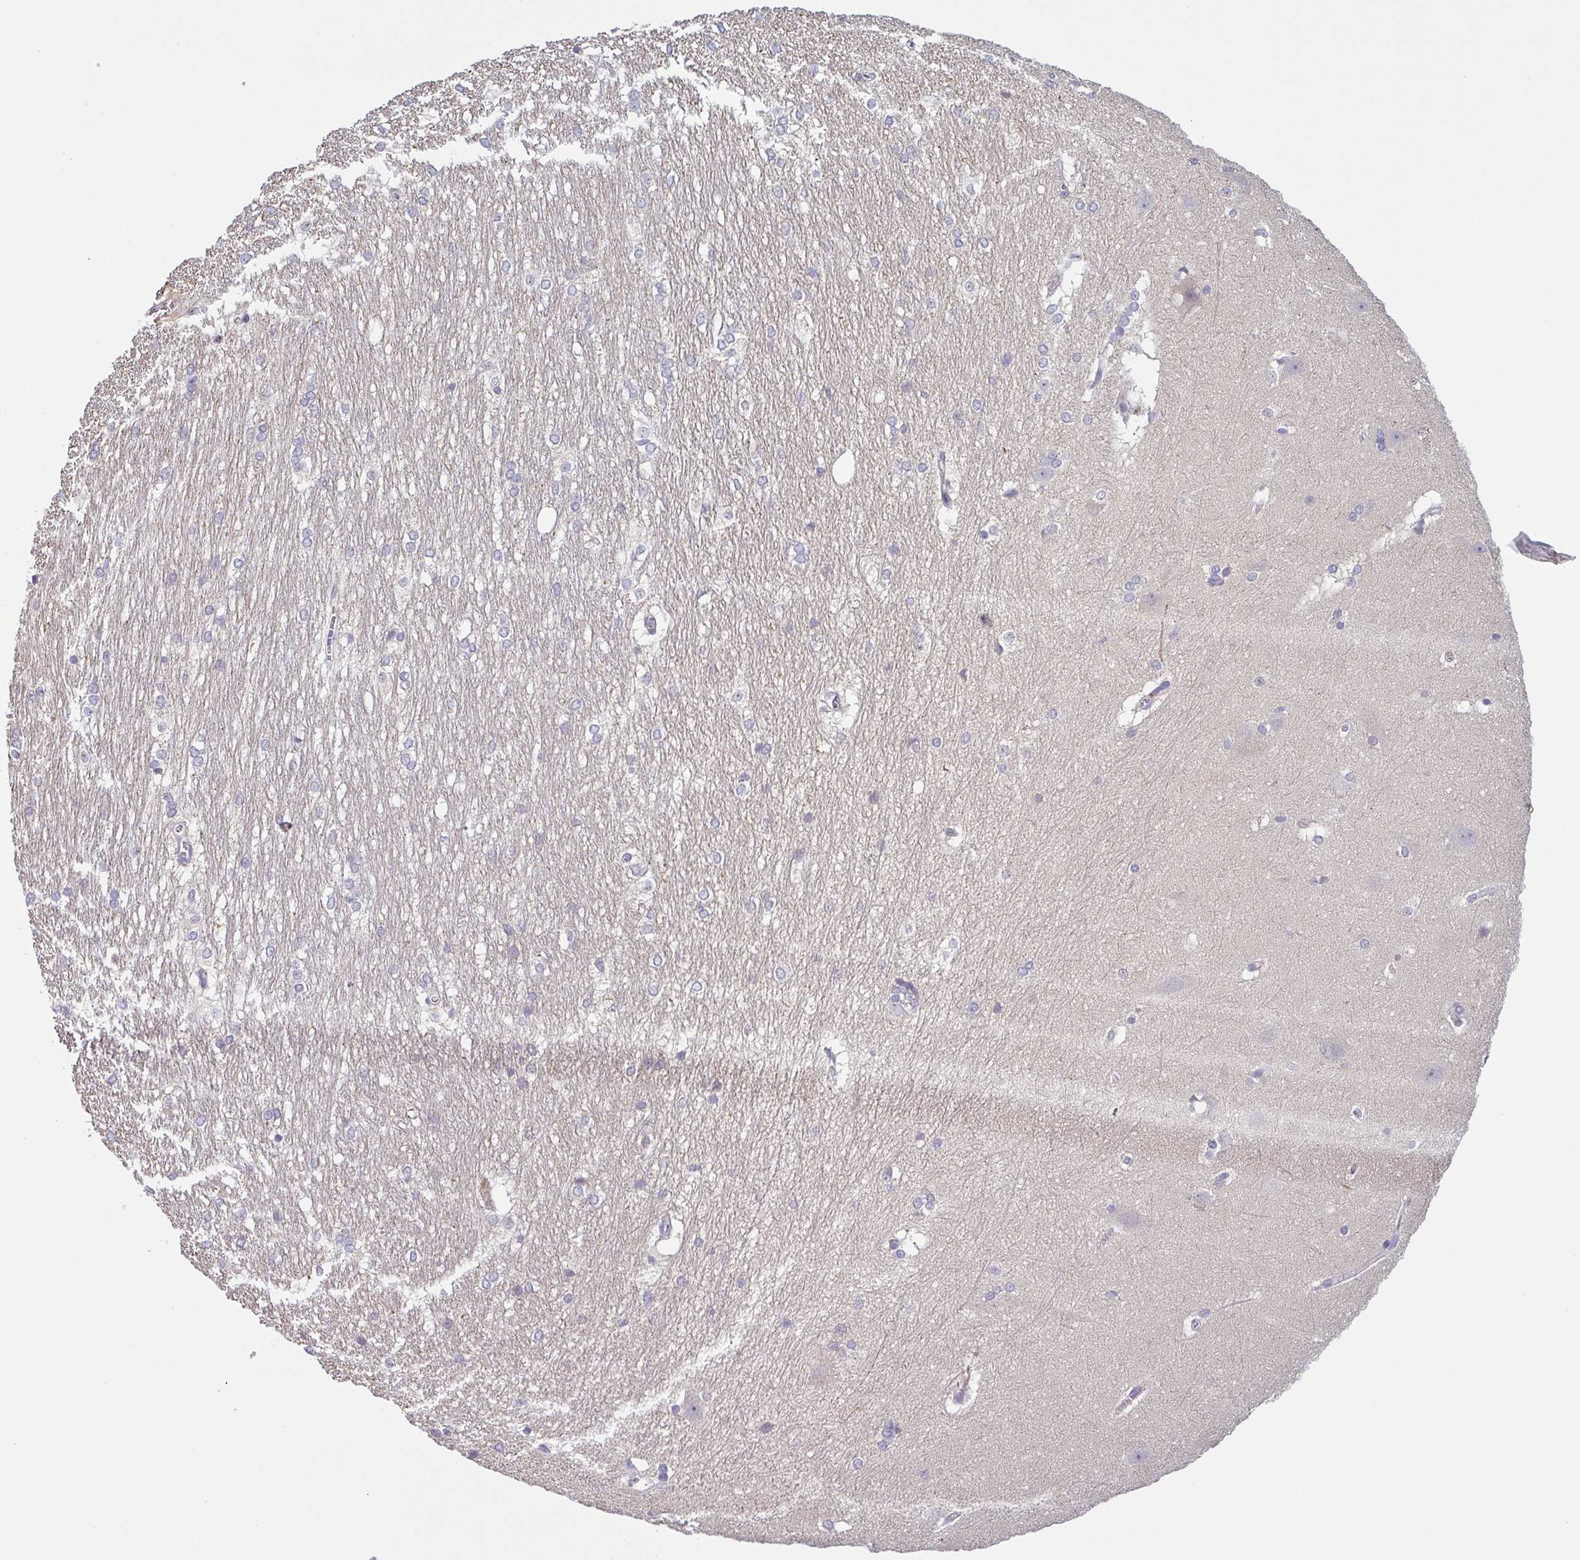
{"staining": {"intensity": "negative", "quantity": "none", "location": "none"}, "tissue": "hippocampus", "cell_type": "Glial cells", "image_type": "normal", "snomed": [{"axis": "morphology", "description": "Normal tissue, NOS"}, {"axis": "topography", "description": "Cerebral cortex"}, {"axis": "topography", "description": "Hippocampus"}], "caption": "Protein analysis of unremarkable hippocampus reveals no significant positivity in glial cells.", "gene": "ECM1", "patient": {"sex": "female", "age": 19}}